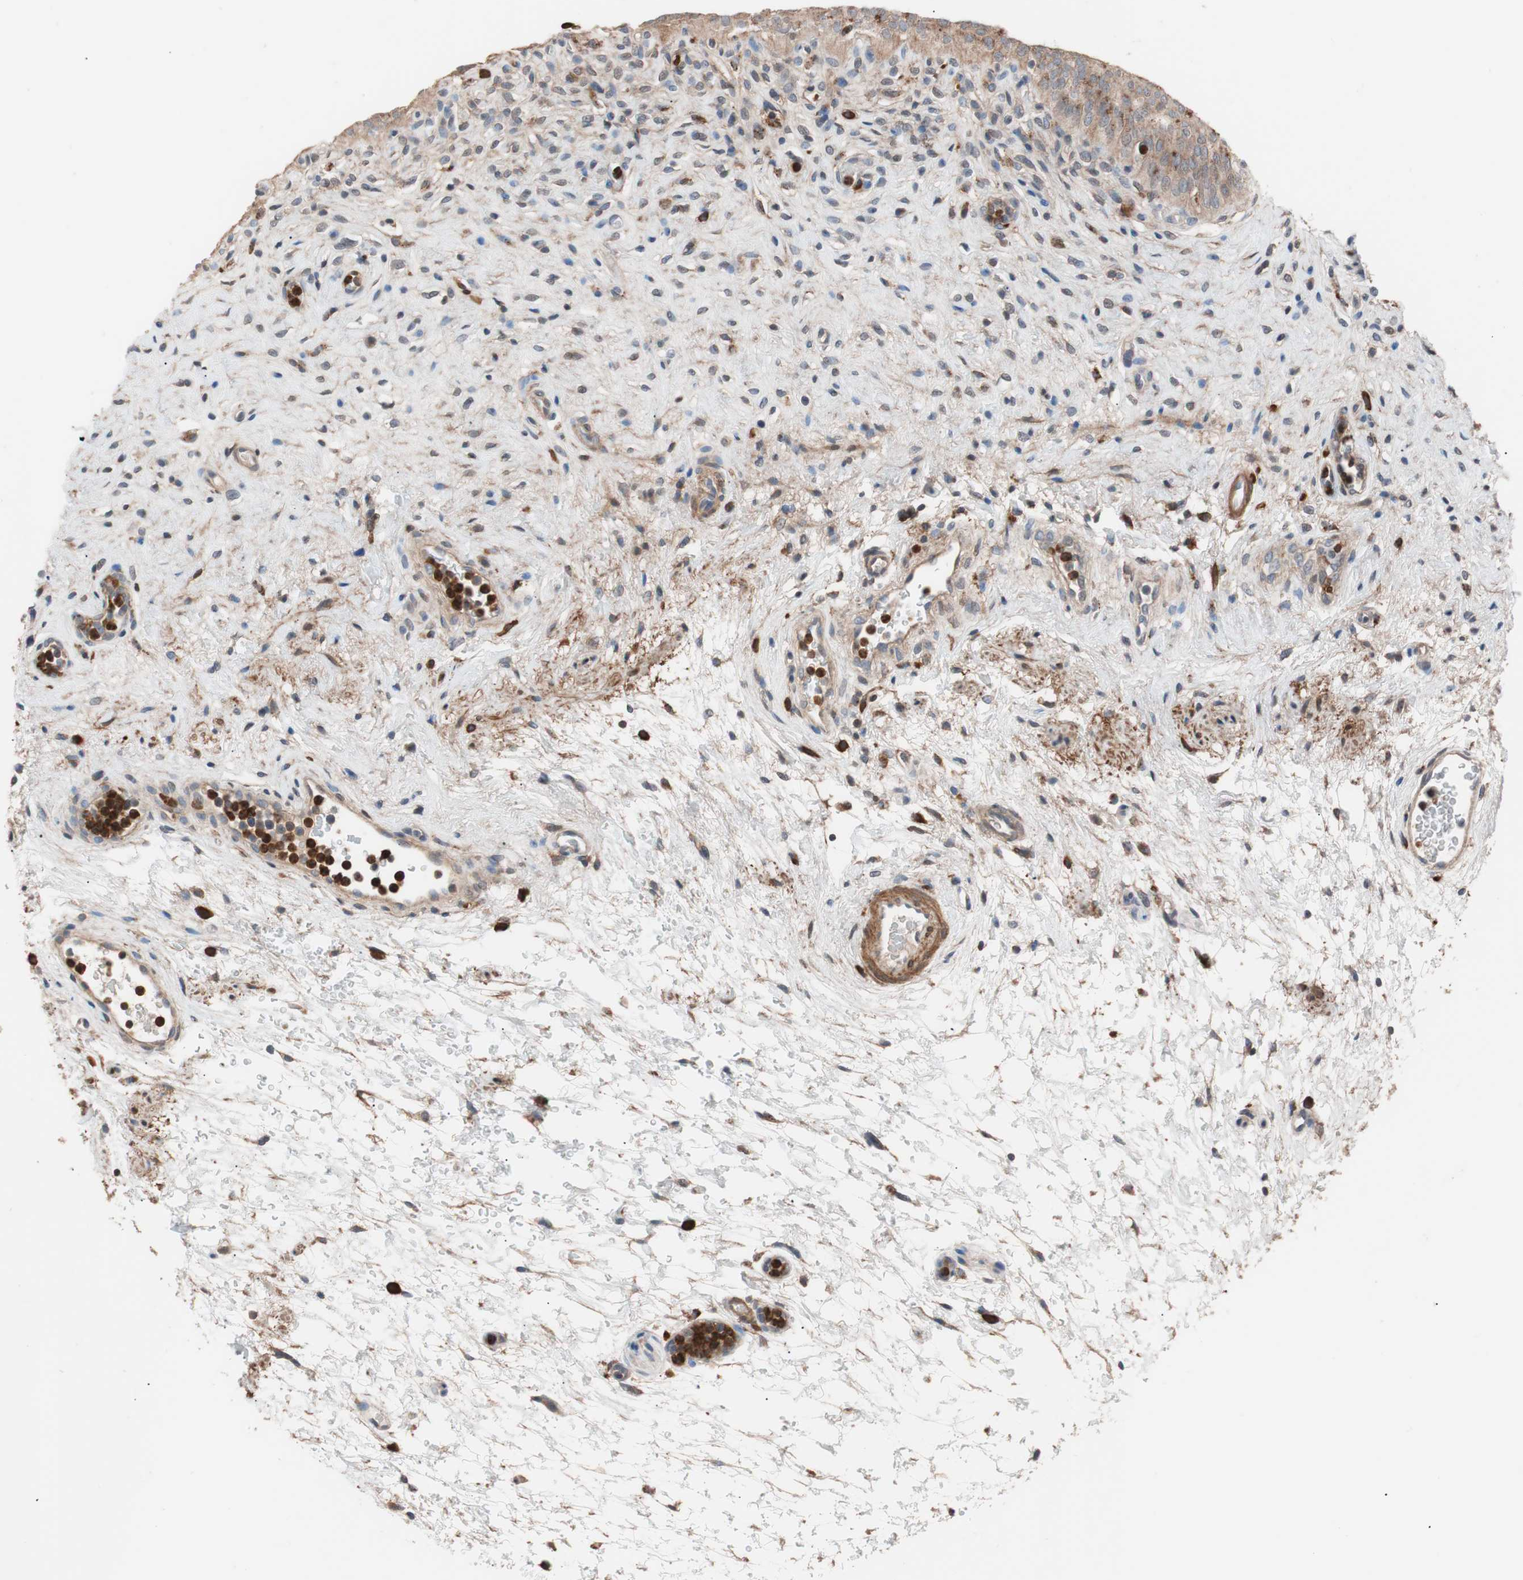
{"staining": {"intensity": "strong", "quantity": "<25%", "location": "cytoplasmic/membranous"}, "tissue": "urinary bladder", "cell_type": "Urothelial cells", "image_type": "normal", "snomed": [{"axis": "morphology", "description": "Normal tissue, NOS"}, {"axis": "morphology", "description": "Urothelial carcinoma, High grade"}, {"axis": "topography", "description": "Urinary bladder"}], "caption": "A histopathology image of urinary bladder stained for a protein exhibits strong cytoplasmic/membranous brown staining in urothelial cells.", "gene": "LITAF", "patient": {"sex": "male", "age": 46}}